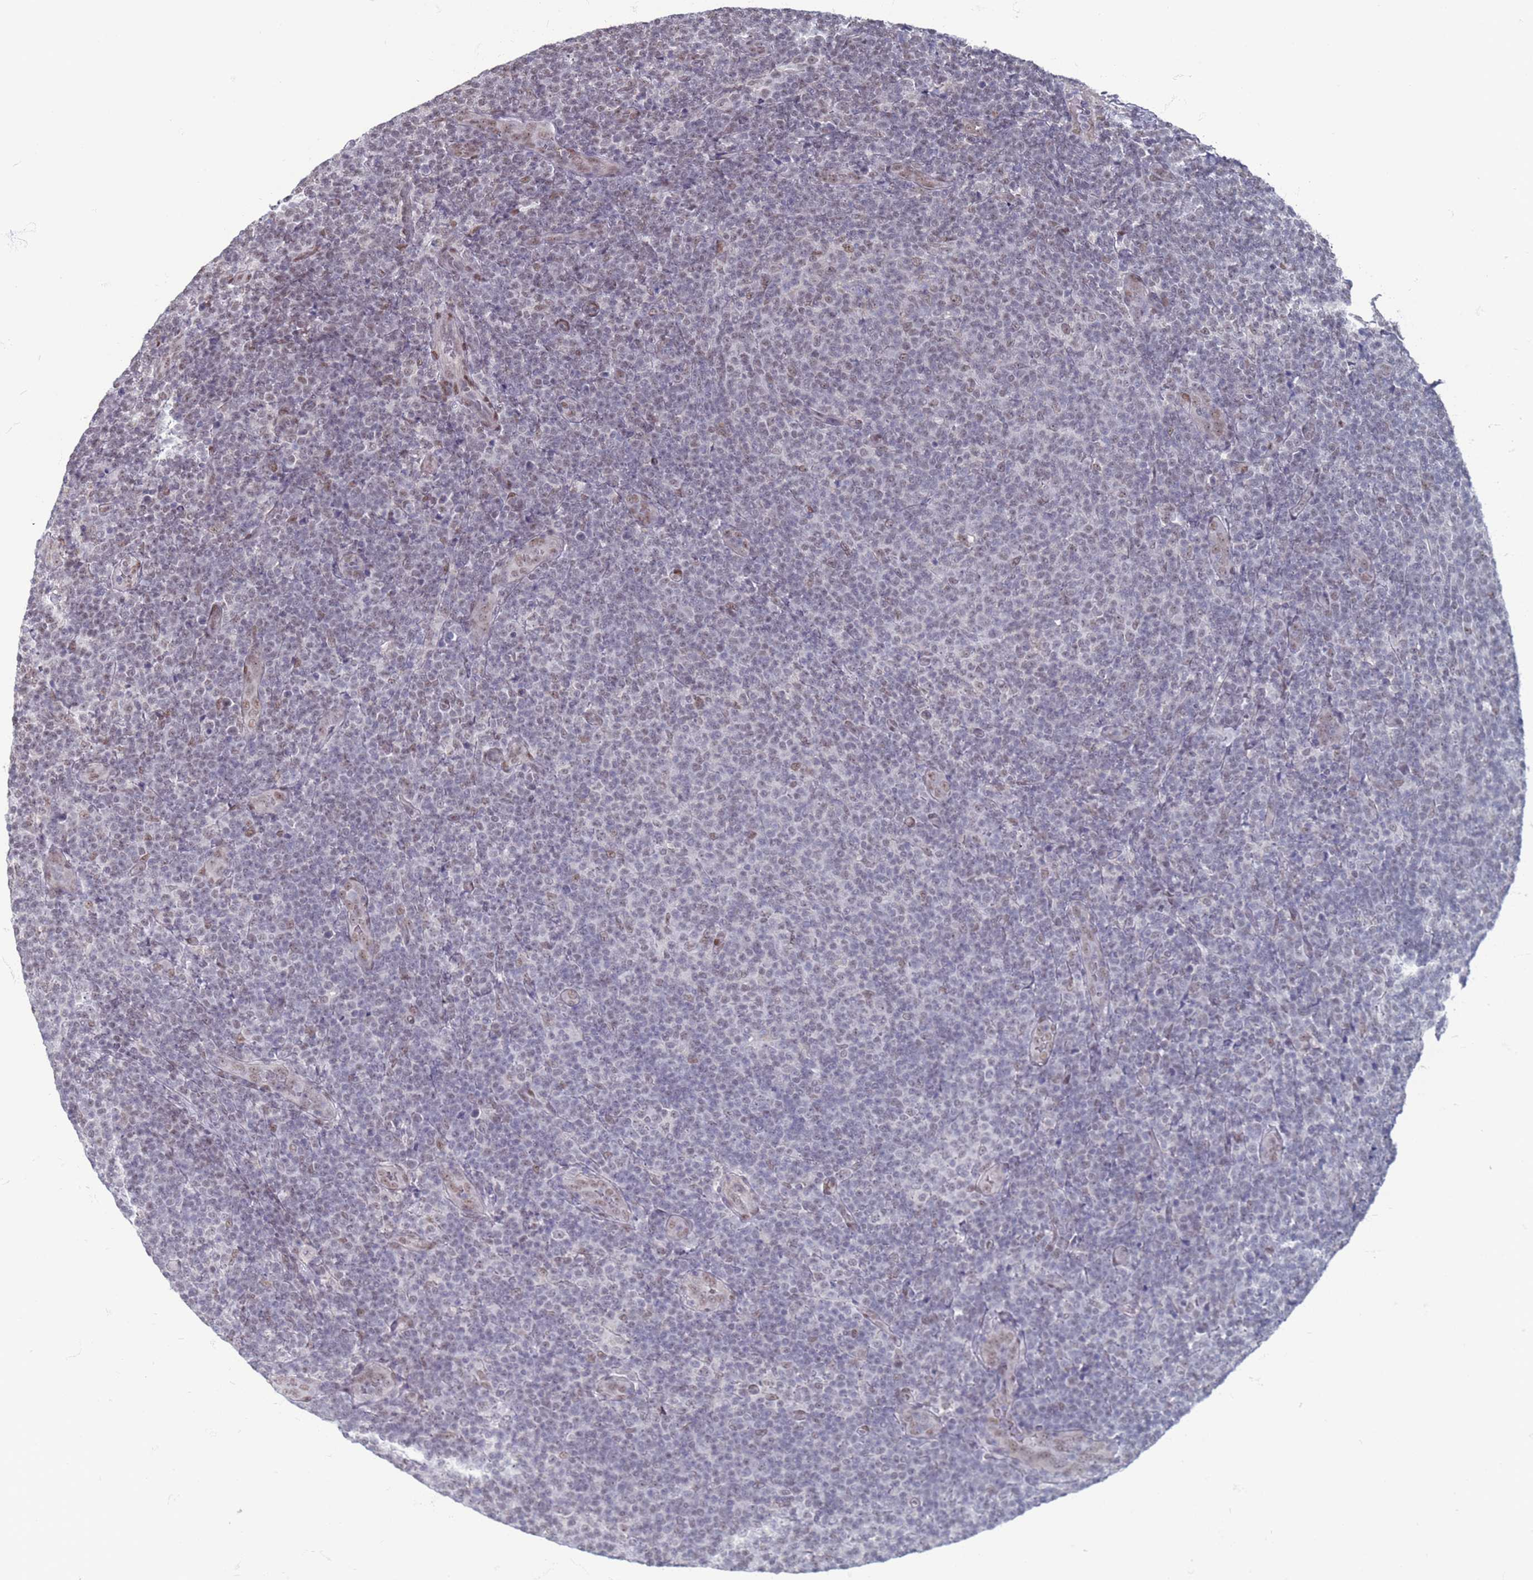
{"staining": {"intensity": "weak", "quantity": "<25%", "location": "nuclear"}, "tissue": "lymphoma", "cell_type": "Tumor cells", "image_type": "cancer", "snomed": [{"axis": "morphology", "description": "Malignant lymphoma, non-Hodgkin's type, Low grade"}, {"axis": "topography", "description": "Lymph node"}], "caption": "Human low-grade malignant lymphoma, non-Hodgkin's type stained for a protein using immunohistochemistry displays no expression in tumor cells.", "gene": "SAE1", "patient": {"sex": "male", "age": 66}}